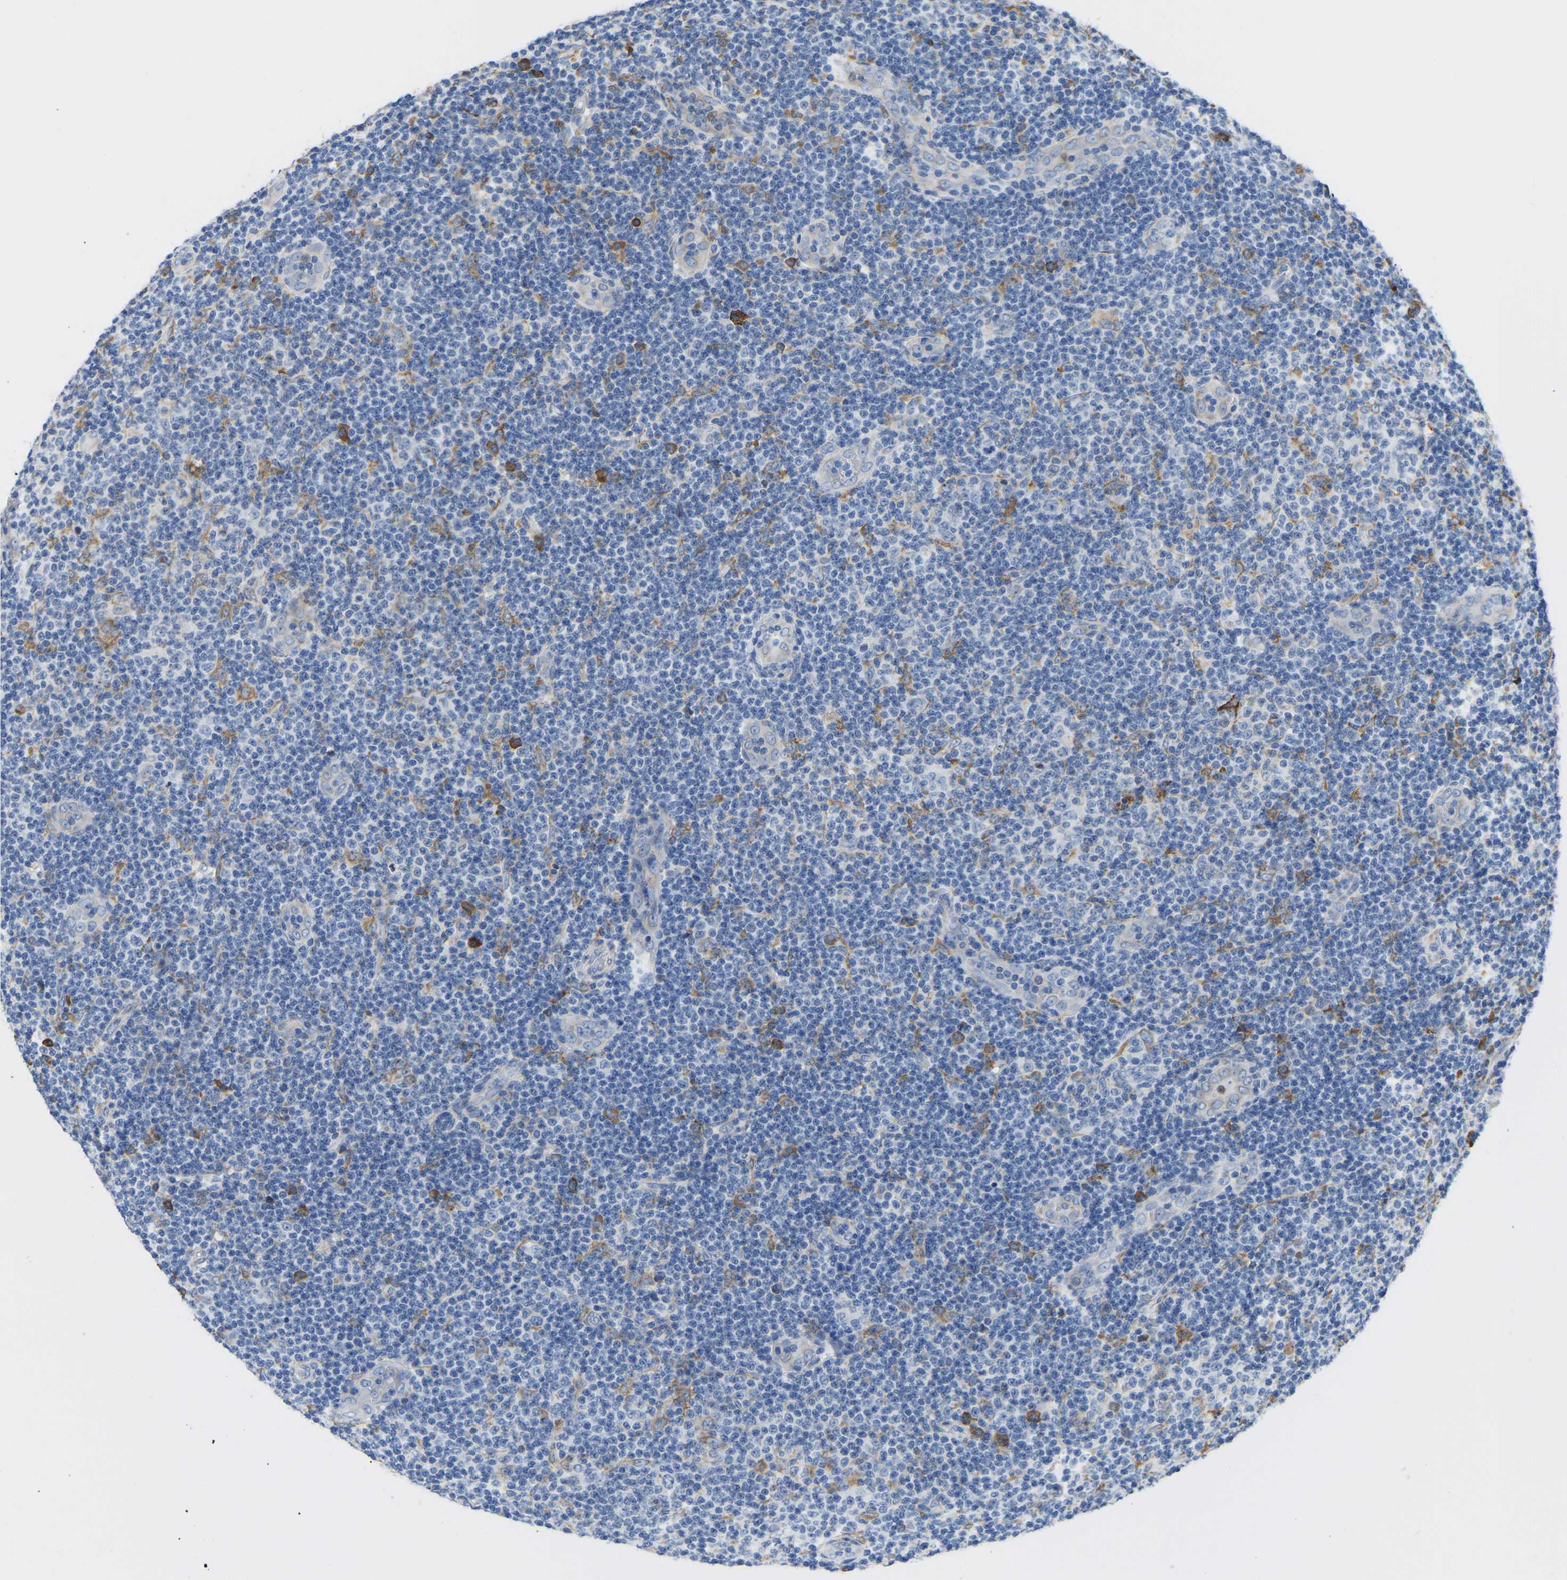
{"staining": {"intensity": "moderate", "quantity": "<25%", "location": "cytoplasmic/membranous"}, "tissue": "lymphoma", "cell_type": "Tumor cells", "image_type": "cancer", "snomed": [{"axis": "morphology", "description": "Malignant lymphoma, non-Hodgkin's type, Low grade"}, {"axis": "topography", "description": "Lymph node"}], "caption": "The histopathology image exhibits immunohistochemical staining of malignant lymphoma, non-Hodgkin's type (low-grade). There is moderate cytoplasmic/membranous expression is present in about <25% of tumor cells.", "gene": "P4HB", "patient": {"sex": "male", "age": 83}}